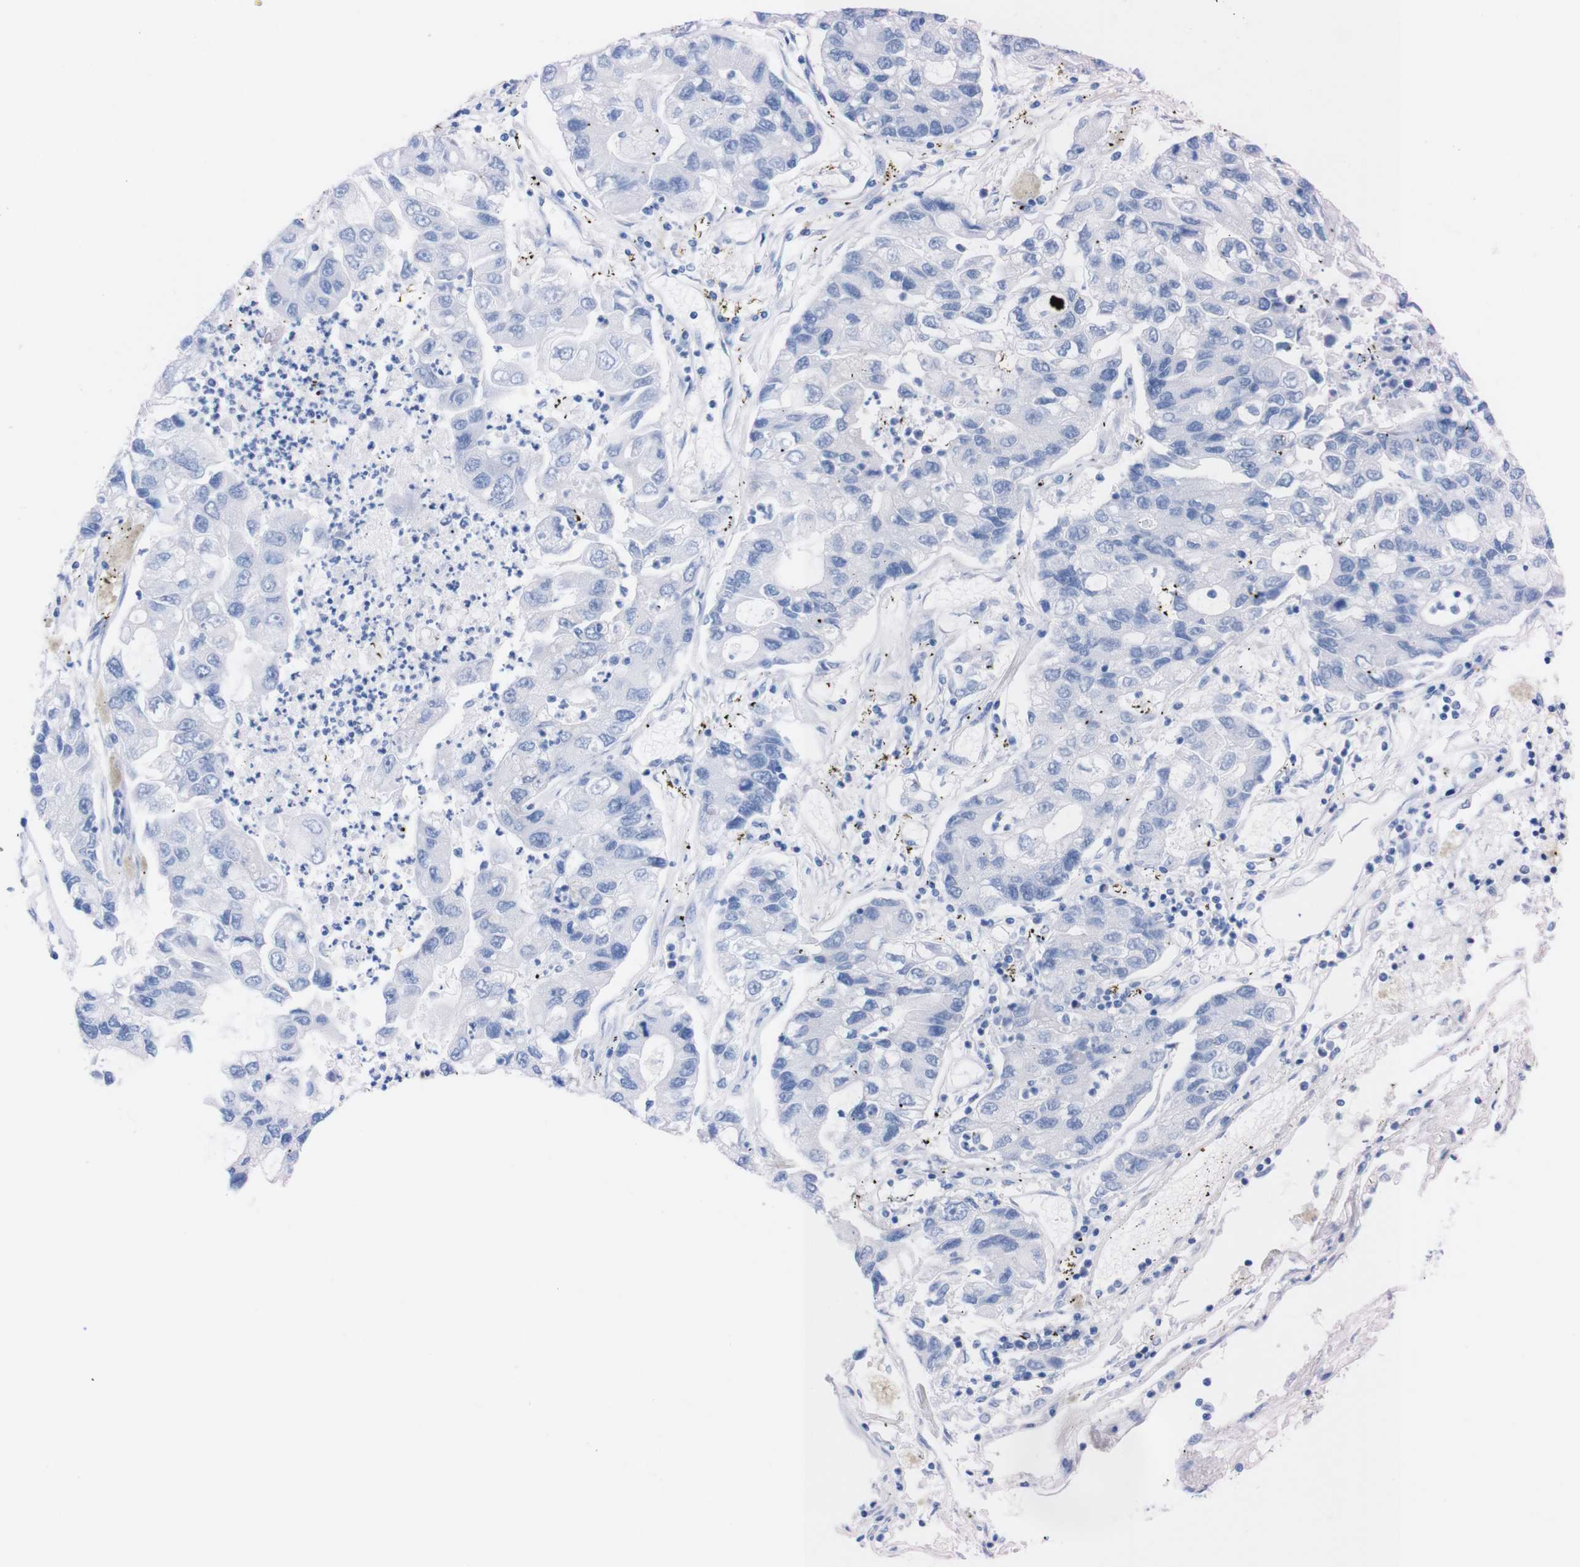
{"staining": {"intensity": "negative", "quantity": "none", "location": "none"}, "tissue": "lung cancer", "cell_type": "Tumor cells", "image_type": "cancer", "snomed": [{"axis": "morphology", "description": "Adenocarcinoma, NOS"}, {"axis": "topography", "description": "Lung"}], "caption": "Lung adenocarcinoma was stained to show a protein in brown. There is no significant positivity in tumor cells.", "gene": "P2RY12", "patient": {"sex": "female", "age": 51}}